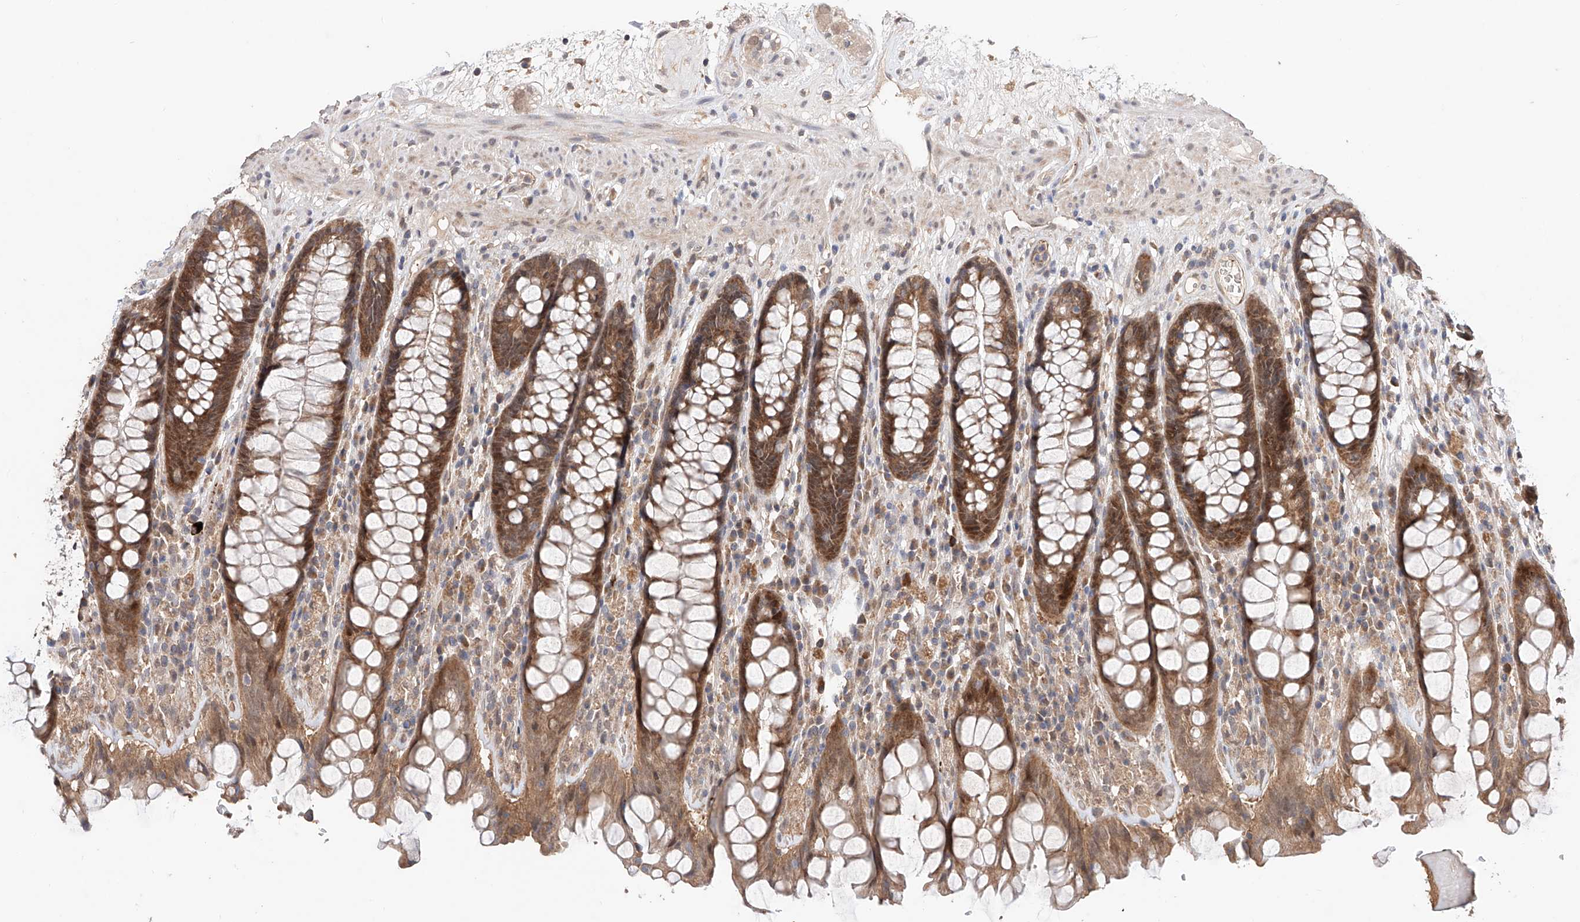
{"staining": {"intensity": "moderate", "quantity": ">75%", "location": "cytoplasmic/membranous"}, "tissue": "rectum", "cell_type": "Glandular cells", "image_type": "normal", "snomed": [{"axis": "morphology", "description": "Normal tissue, NOS"}, {"axis": "topography", "description": "Rectum"}], "caption": "Normal rectum reveals moderate cytoplasmic/membranous positivity in approximately >75% of glandular cells.", "gene": "ZFHX2", "patient": {"sex": "male", "age": 64}}